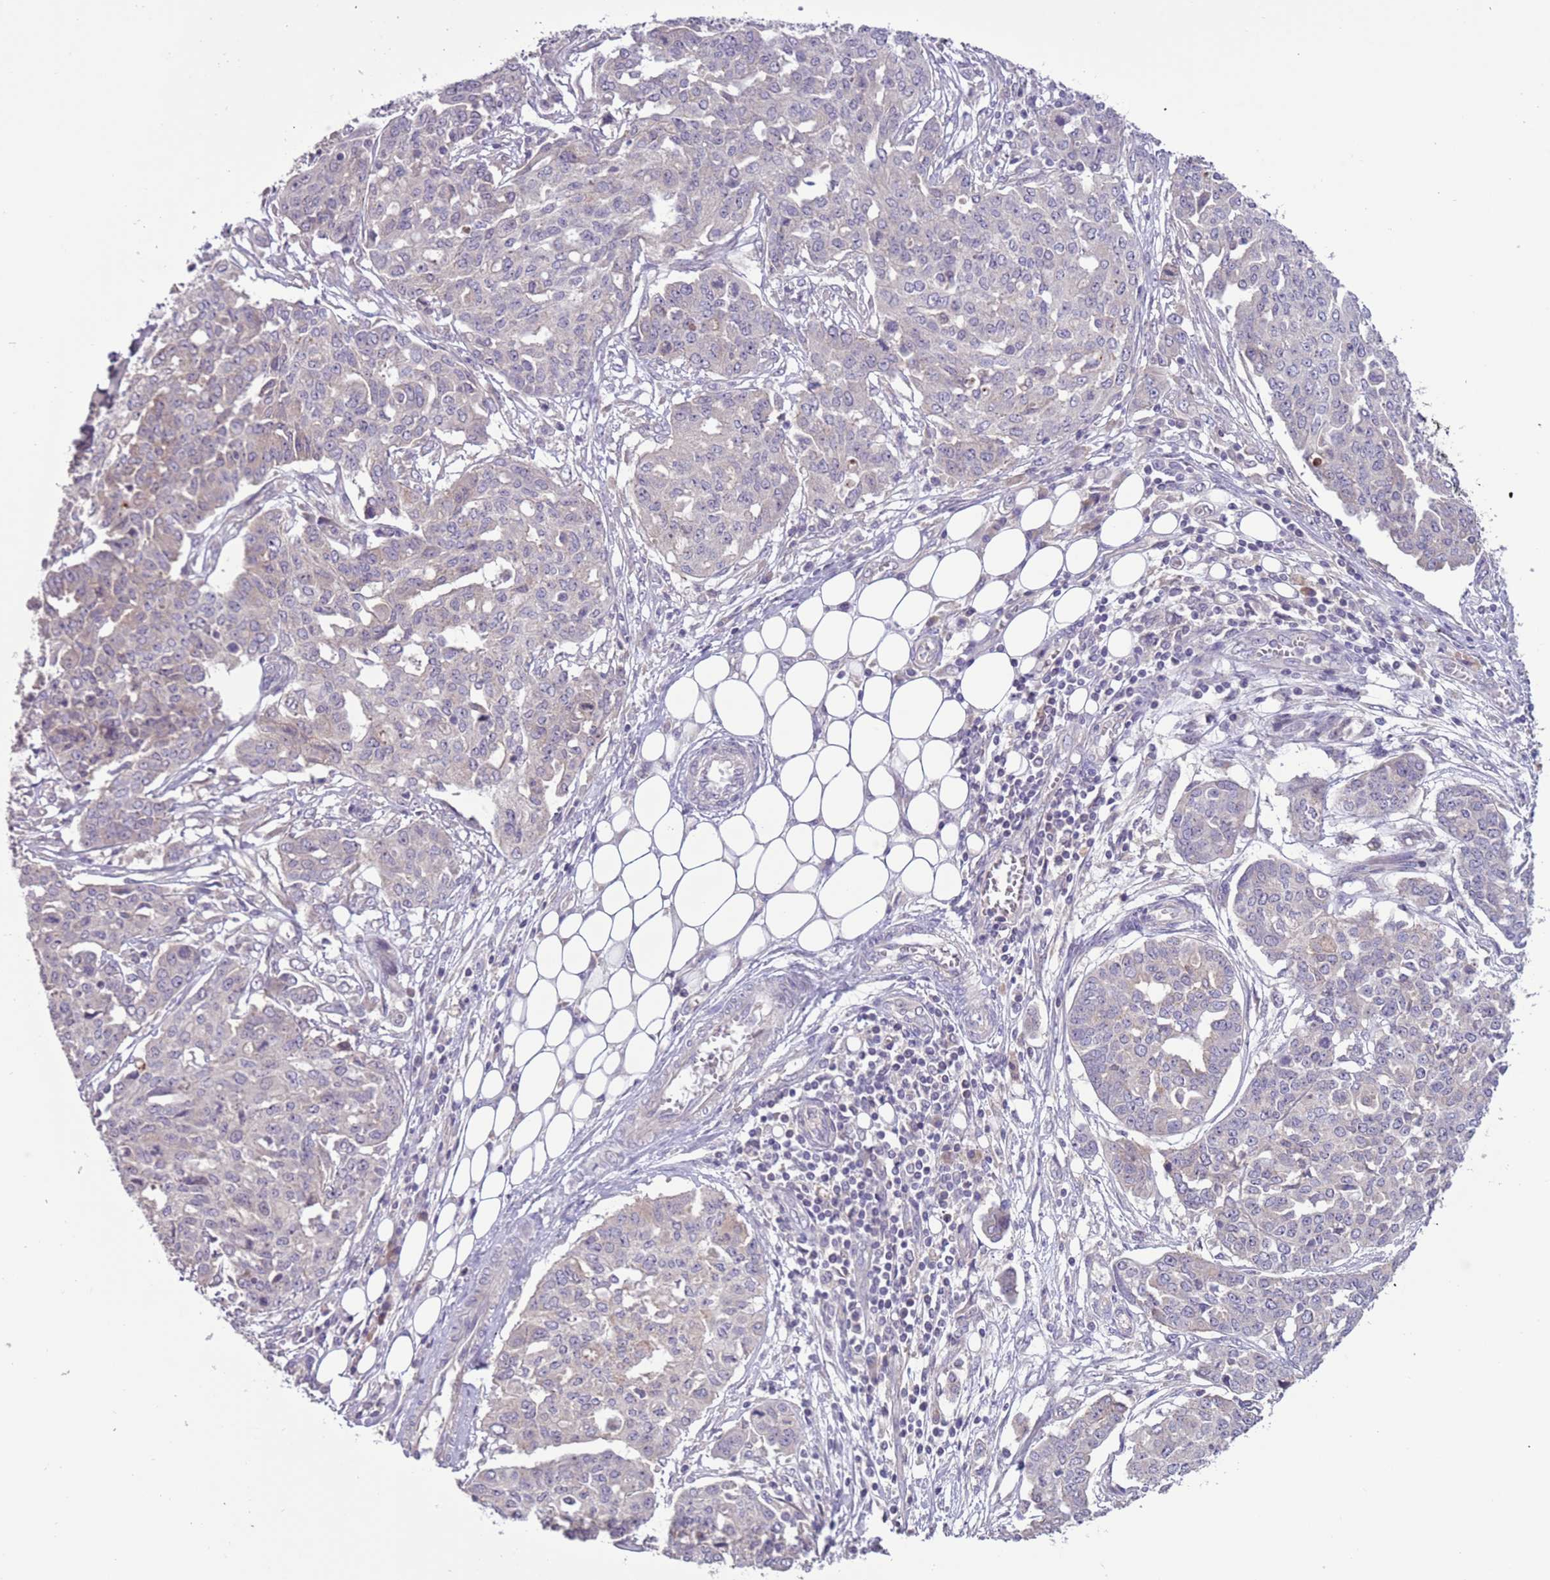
{"staining": {"intensity": "negative", "quantity": "none", "location": "none"}, "tissue": "ovarian cancer", "cell_type": "Tumor cells", "image_type": "cancer", "snomed": [{"axis": "morphology", "description": "Cystadenocarcinoma, serous, NOS"}, {"axis": "topography", "description": "Soft tissue"}, {"axis": "topography", "description": "Ovary"}], "caption": "Ovarian cancer (serous cystadenocarcinoma) was stained to show a protein in brown. There is no significant staining in tumor cells.", "gene": "SHROOM3", "patient": {"sex": "female", "age": 57}}